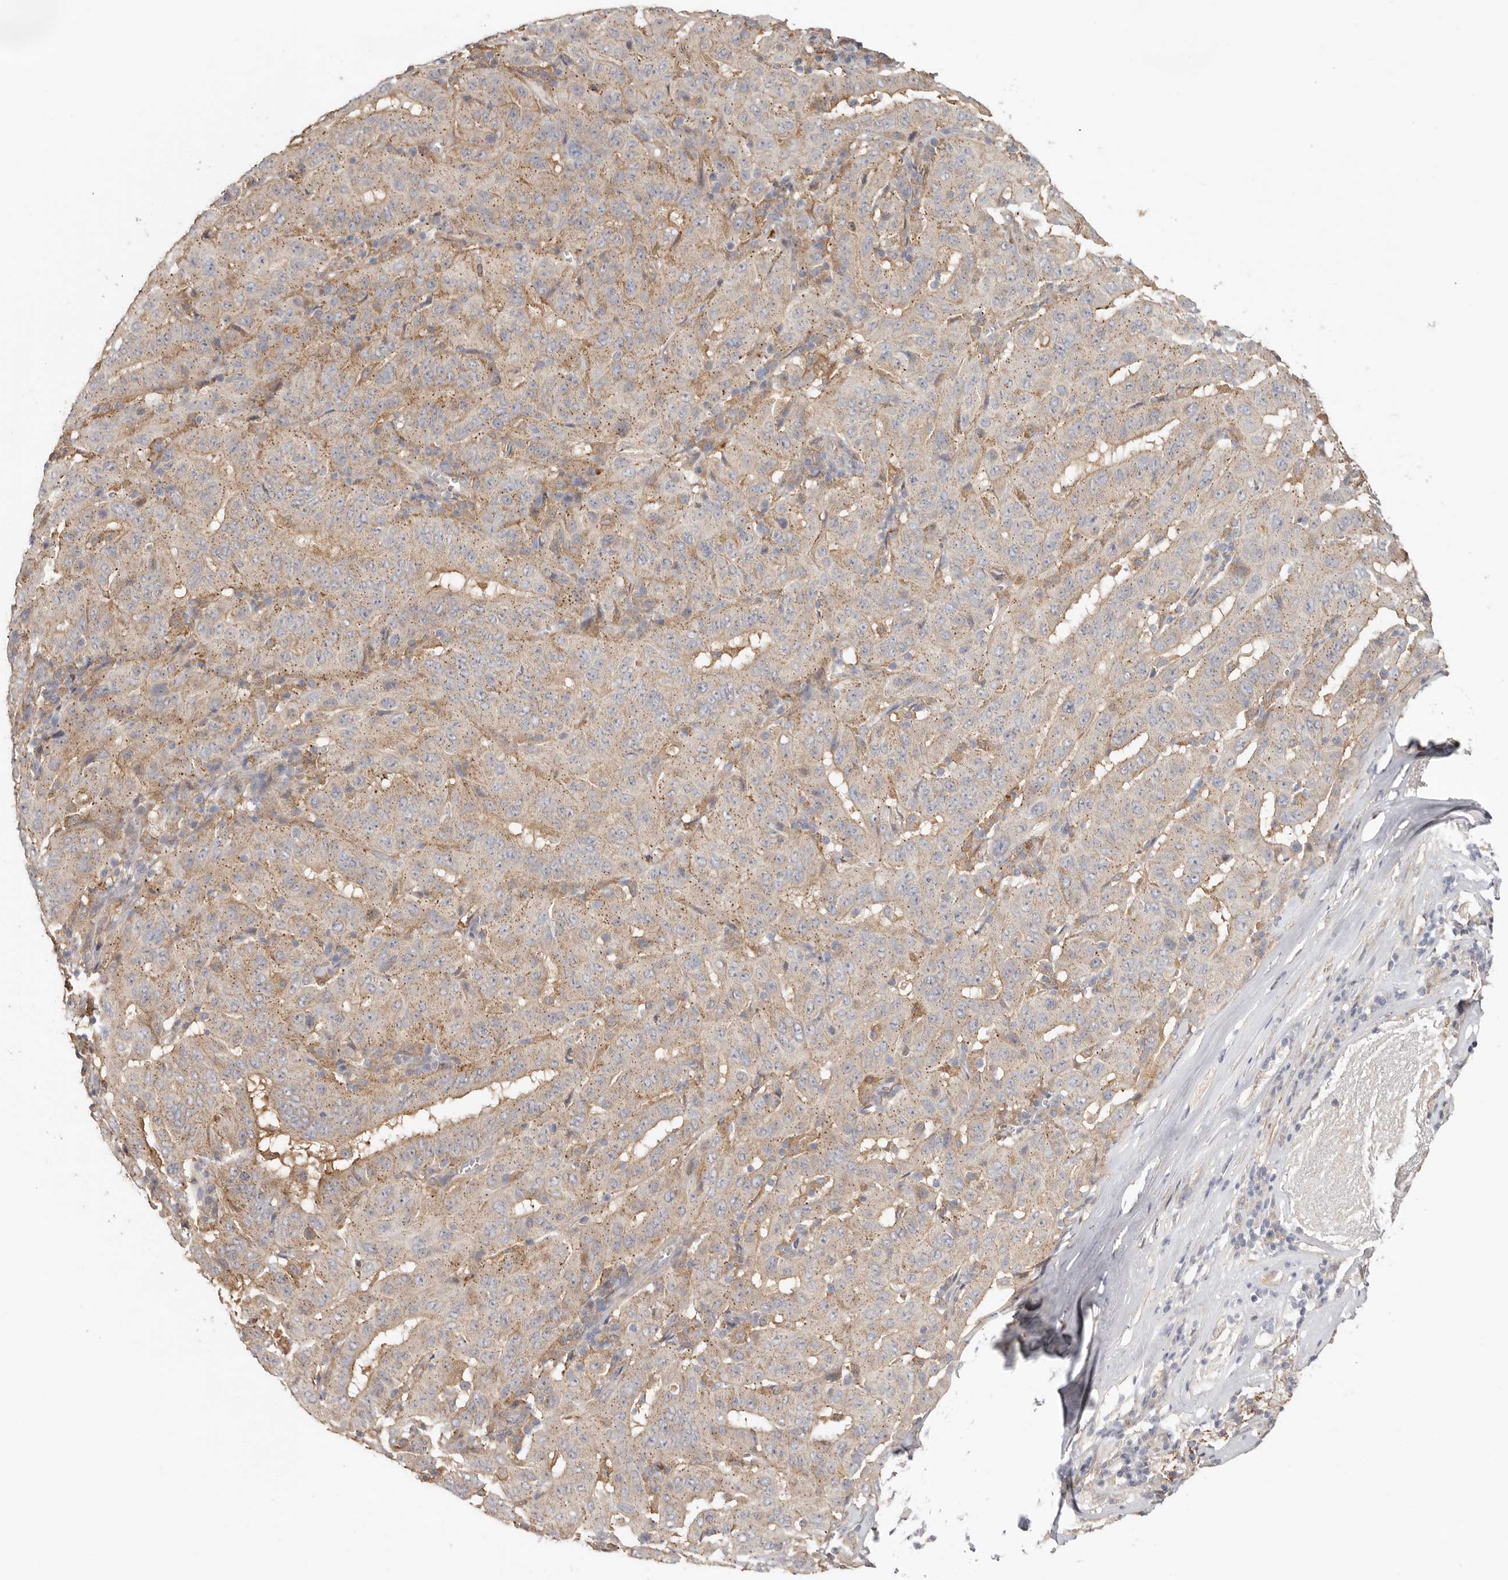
{"staining": {"intensity": "weak", "quantity": "25%-75%", "location": "cytoplasmic/membranous"}, "tissue": "pancreatic cancer", "cell_type": "Tumor cells", "image_type": "cancer", "snomed": [{"axis": "morphology", "description": "Adenocarcinoma, NOS"}, {"axis": "topography", "description": "Pancreas"}], "caption": "Pancreatic cancer (adenocarcinoma) tissue exhibits weak cytoplasmic/membranous positivity in about 25%-75% of tumor cells", "gene": "MSRB2", "patient": {"sex": "male", "age": 63}}